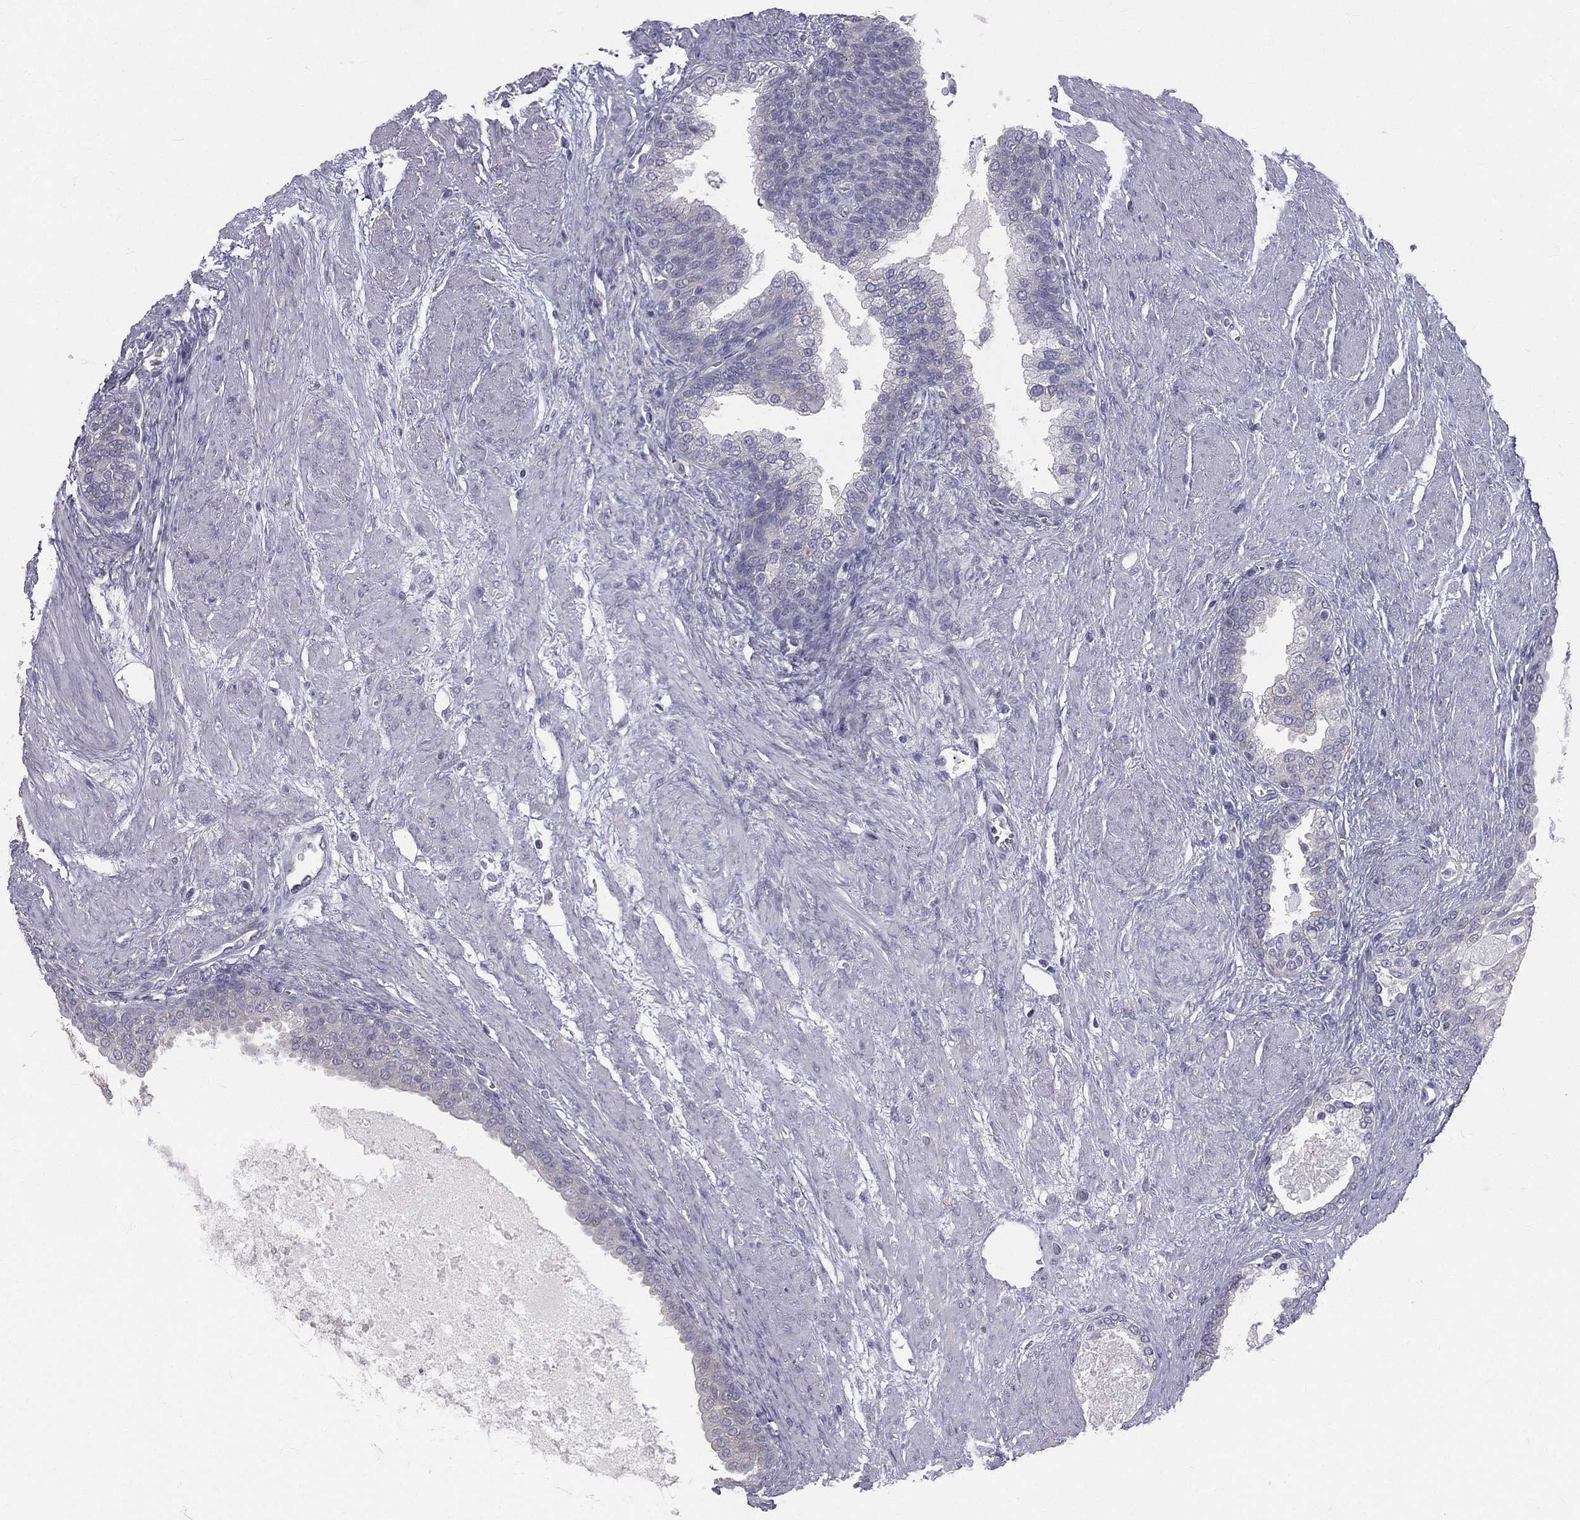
{"staining": {"intensity": "negative", "quantity": "none", "location": "none"}, "tissue": "prostate cancer", "cell_type": "Tumor cells", "image_type": "cancer", "snomed": [{"axis": "morphology", "description": "Adenocarcinoma, NOS"}, {"axis": "topography", "description": "Prostate and seminal vesicle, NOS"}, {"axis": "topography", "description": "Prostate"}], "caption": "Micrograph shows no significant protein positivity in tumor cells of prostate cancer.", "gene": "MUC13", "patient": {"sex": "male", "age": 62}}